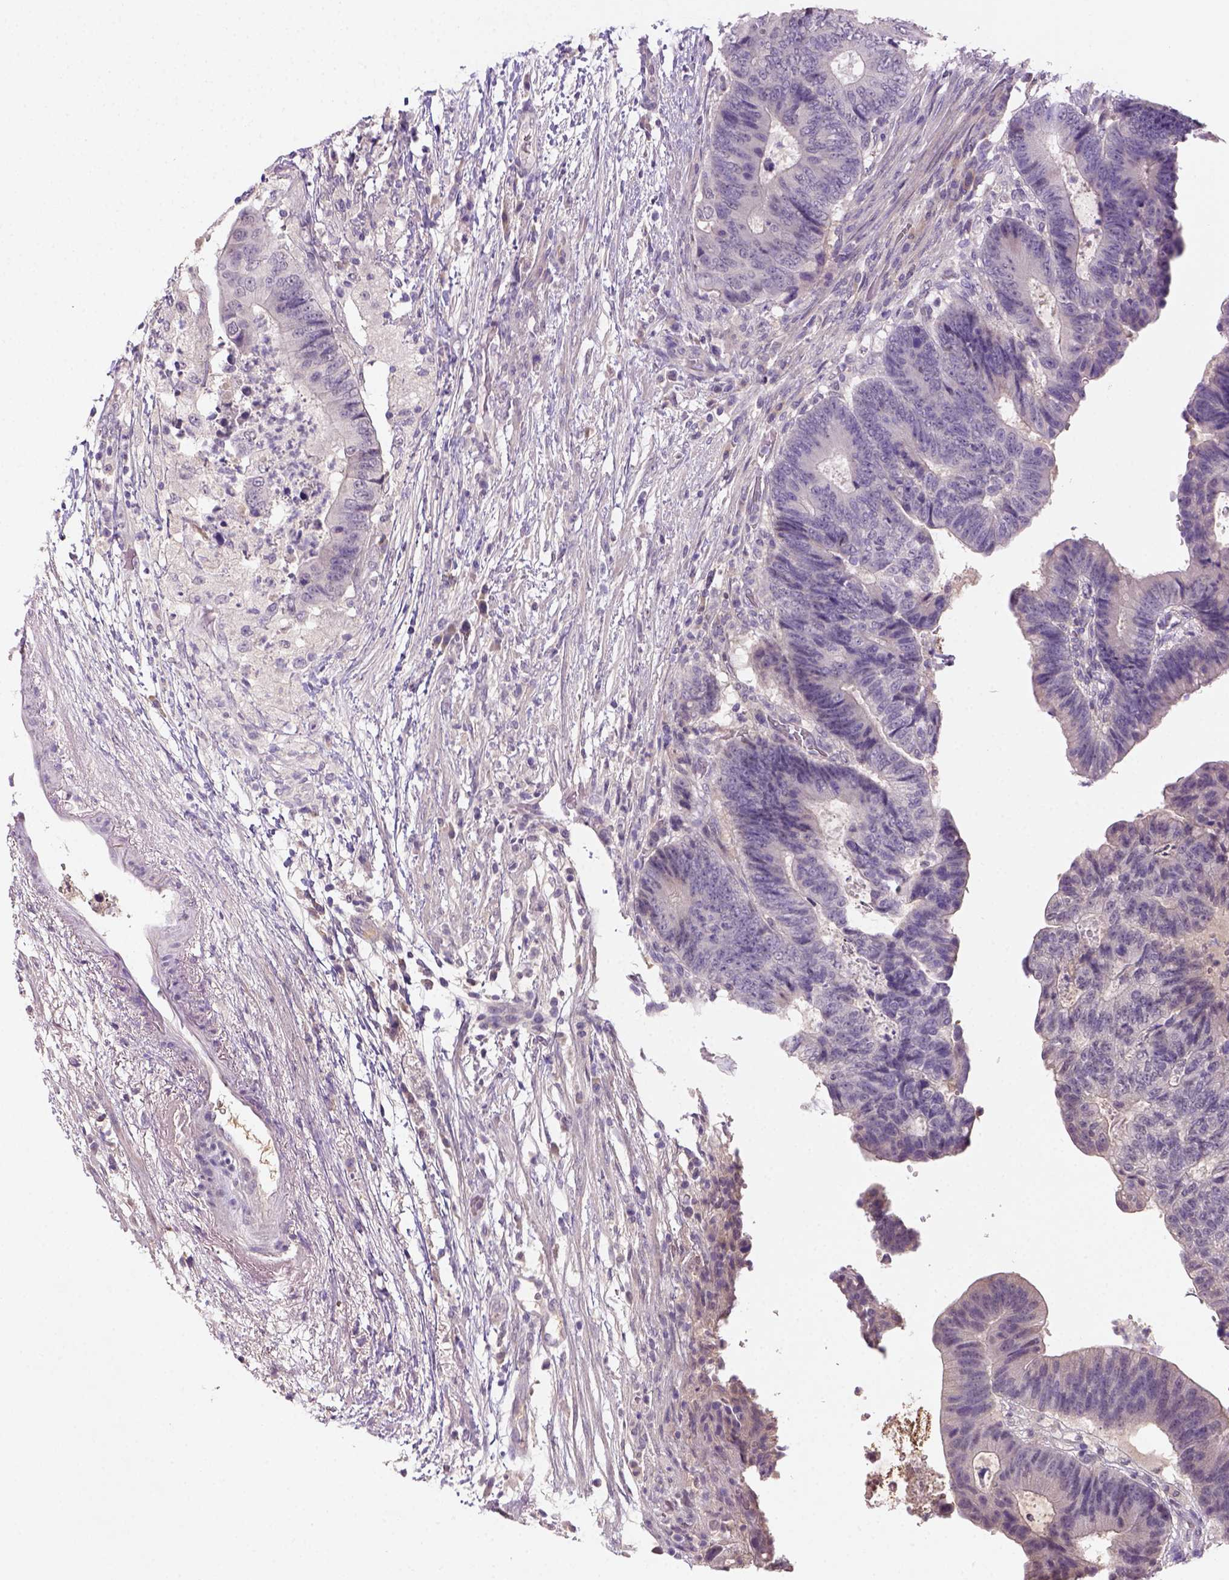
{"staining": {"intensity": "negative", "quantity": "none", "location": "none"}, "tissue": "colorectal cancer", "cell_type": "Tumor cells", "image_type": "cancer", "snomed": [{"axis": "morphology", "description": "Adenocarcinoma, NOS"}, {"axis": "topography", "description": "Colon"}], "caption": "A histopathology image of colorectal cancer stained for a protein shows no brown staining in tumor cells.", "gene": "NLGN2", "patient": {"sex": "female", "age": 48}}